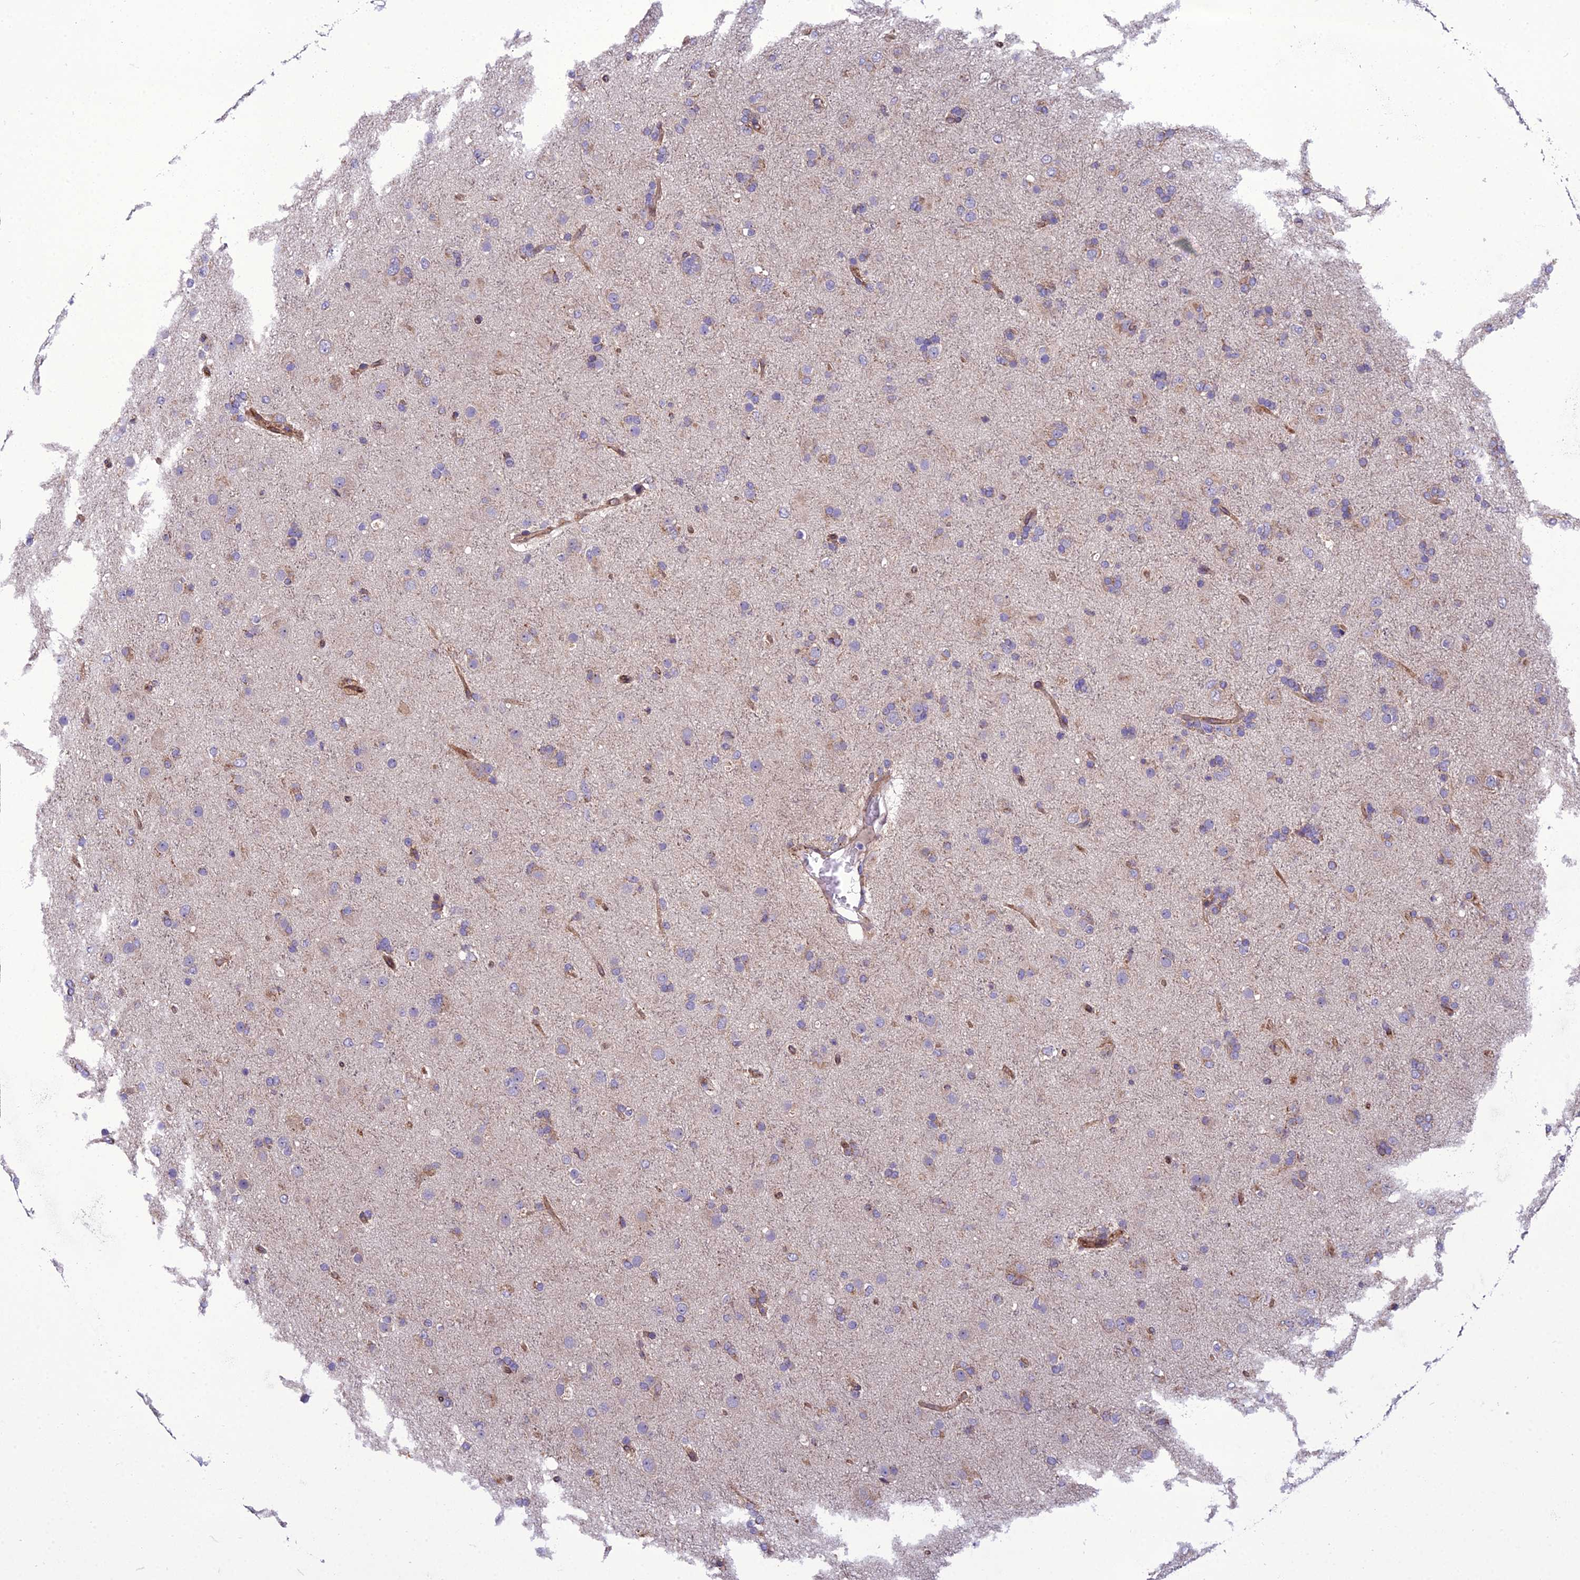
{"staining": {"intensity": "negative", "quantity": "none", "location": "none"}, "tissue": "glioma", "cell_type": "Tumor cells", "image_type": "cancer", "snomed": [{"axis": "morphology", "description": "Glioma, malignant, Low grade"}, {"axis": "topography", "description": "Brain"}], "caption": "This micrograph is of low-grade glioma (malignant) stained with immunohistochemistry to label a protein in brown with the nuclei are counter-stained blue. There is no staining in tumor cells.", "gene": "GIMAP1", "patient": {"sex": "male", "age": 65}}